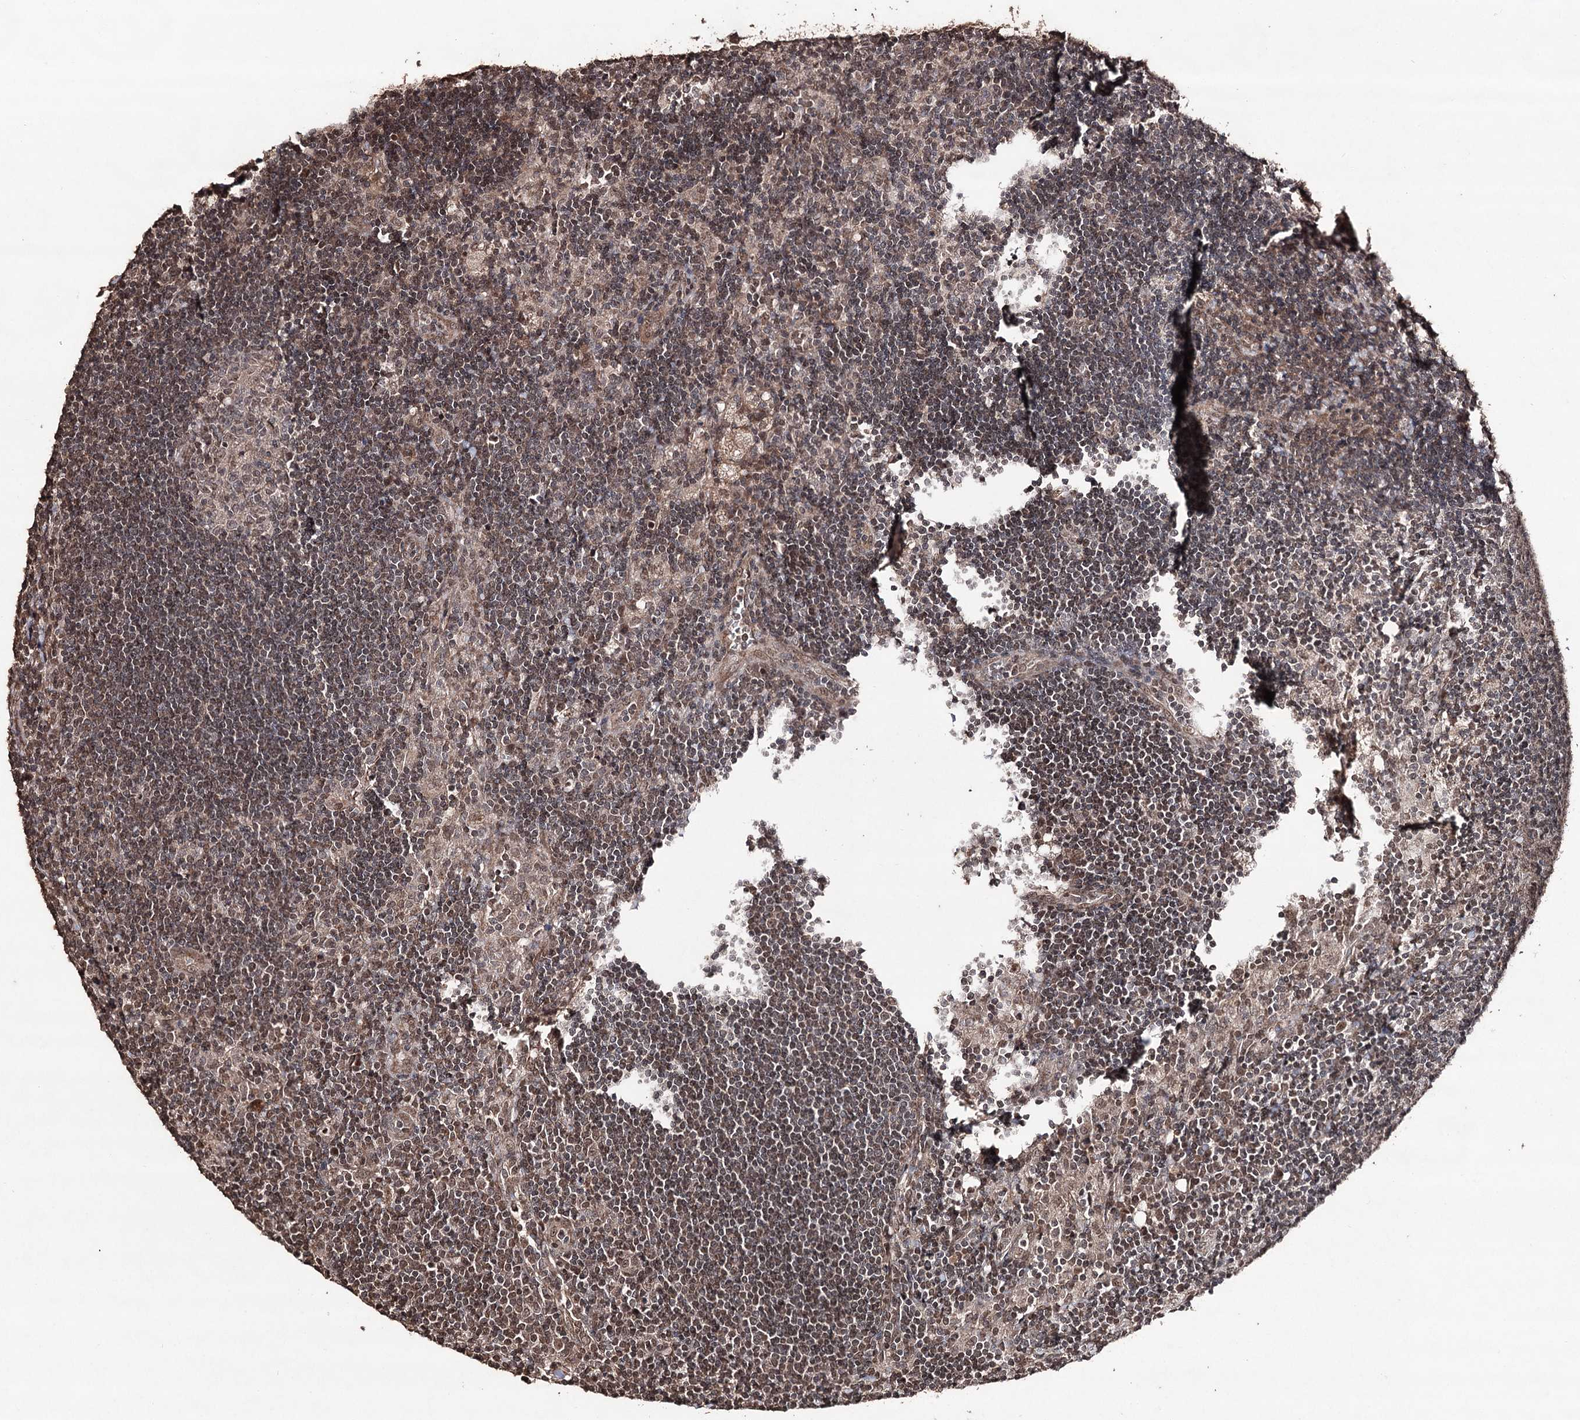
{"staining": {"intensity": "moderate", "quantity": "25%-75%", "location": "nuclear"}, "tissue": "lymph node", "cell_type": "Germinal center cells", "image_type": "normal", "snomed": [{"axis": "morphology", "description": "Normal tissue, NOS"}, {"axis": "topography", "description": "Lymph node"}], "caption": "Immunohistochemical staining of normal lymph node exhibits moderate nuclear protein staining in about 25%-75% of germinal center cells.", "gene": "ATG14", "patient": {"sex": "male", "age": 24}}